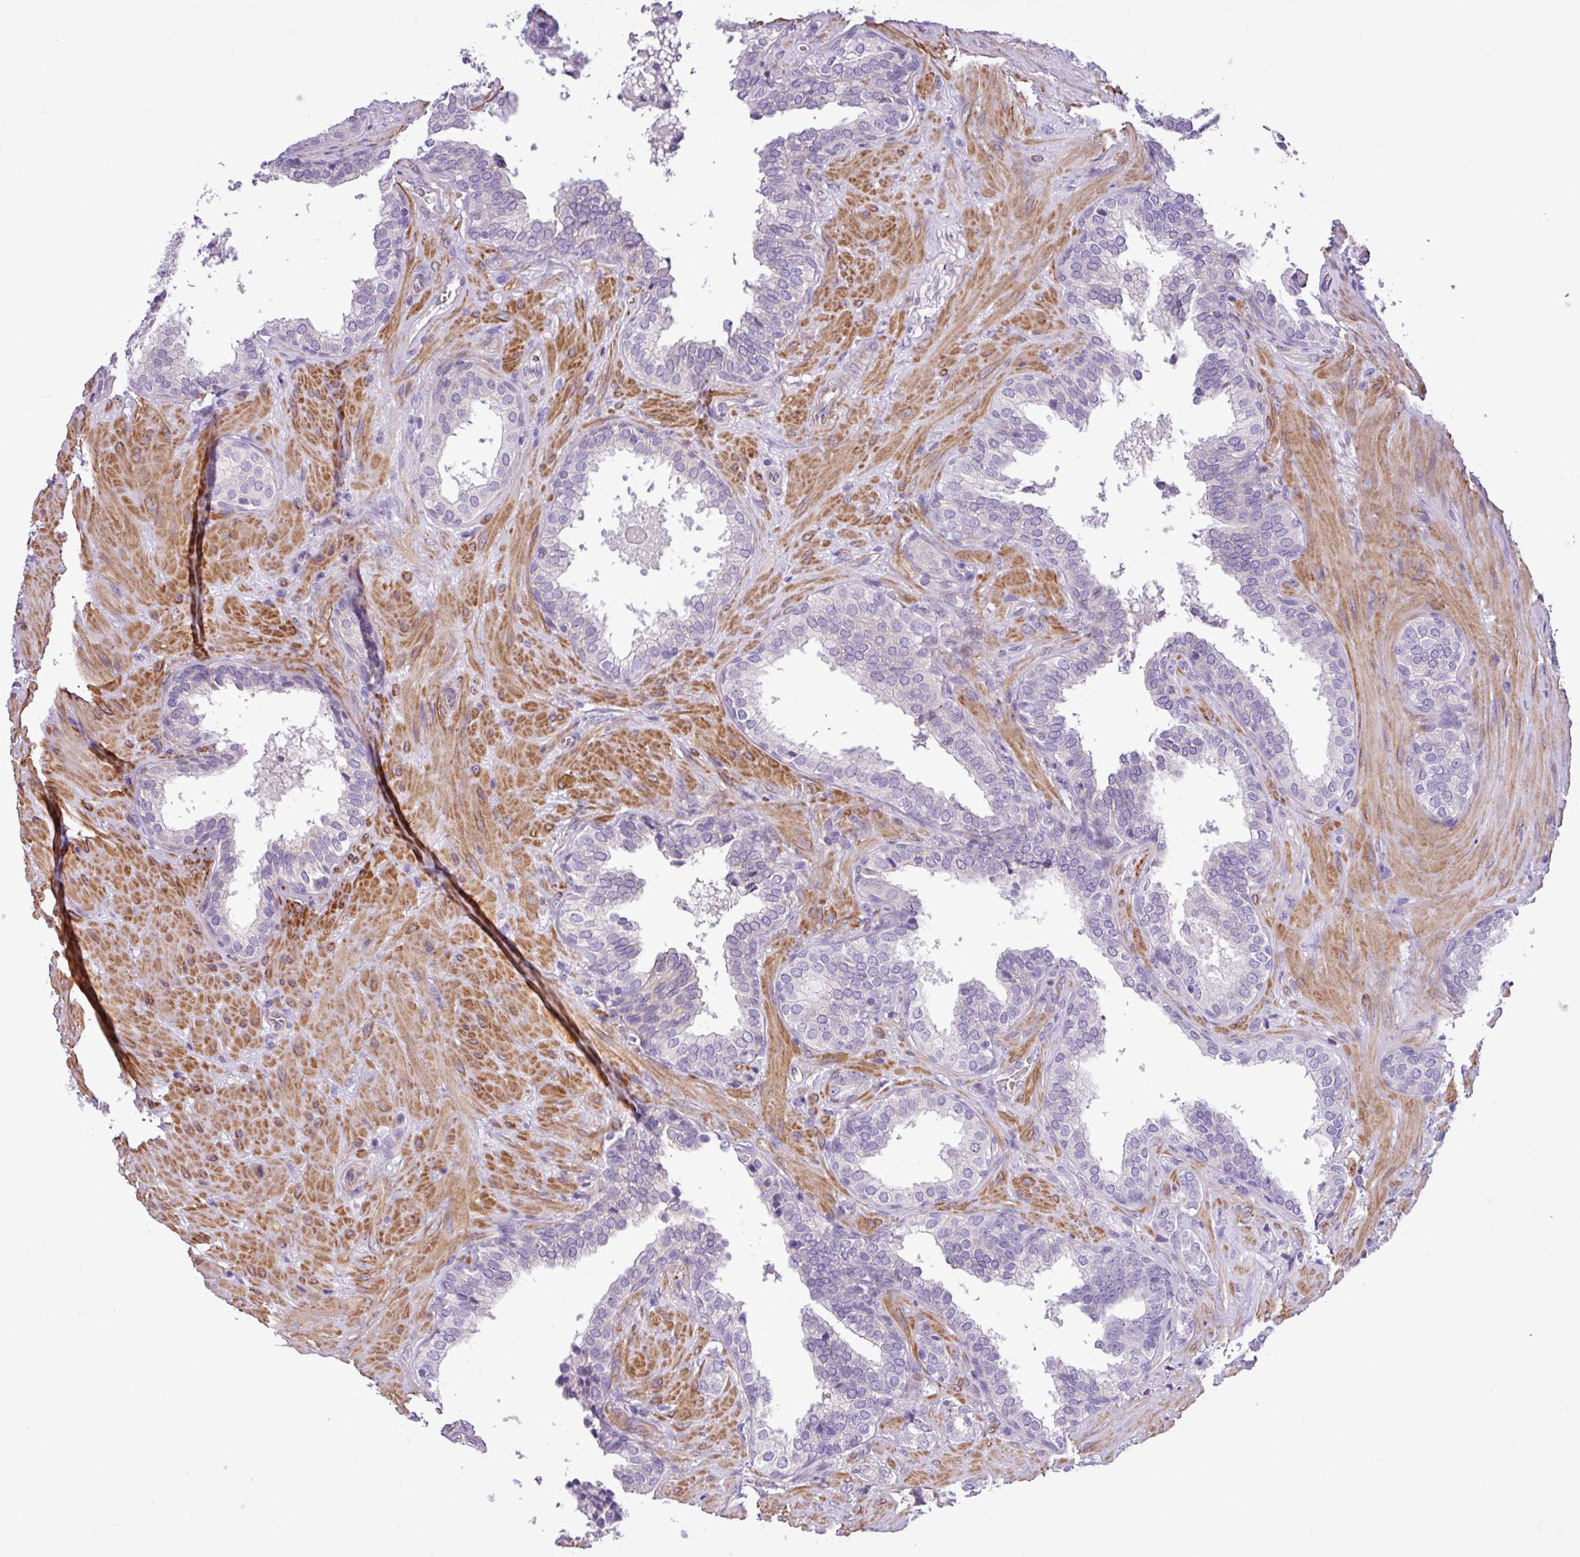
{"staining": {"intensity": "negative", "quantity": "none", "location": "none"}, "tissue": "prostate cancer", "cell_type": "Tumor cells", "image_type": "cancer", "snomed": [{"axis": "morphology", "description": "Adenocarcinoma, High grade"}, {"axis": "topography", "description": "Prostate and seminal vesicle, NOS"}], "caption": "This is a photomicrograph of IHC staining of prostate cancer, which shows no staining in tumor cells. Brightfield microscopy of immunohistochemistry (IHC) stained with DAB (3,3'-diaminobenzidine) (brown) and hematoxylin (blue), captured at high magnification.", "gene": "C11orf91", "patient": {"sex": "male", "age": 67}}